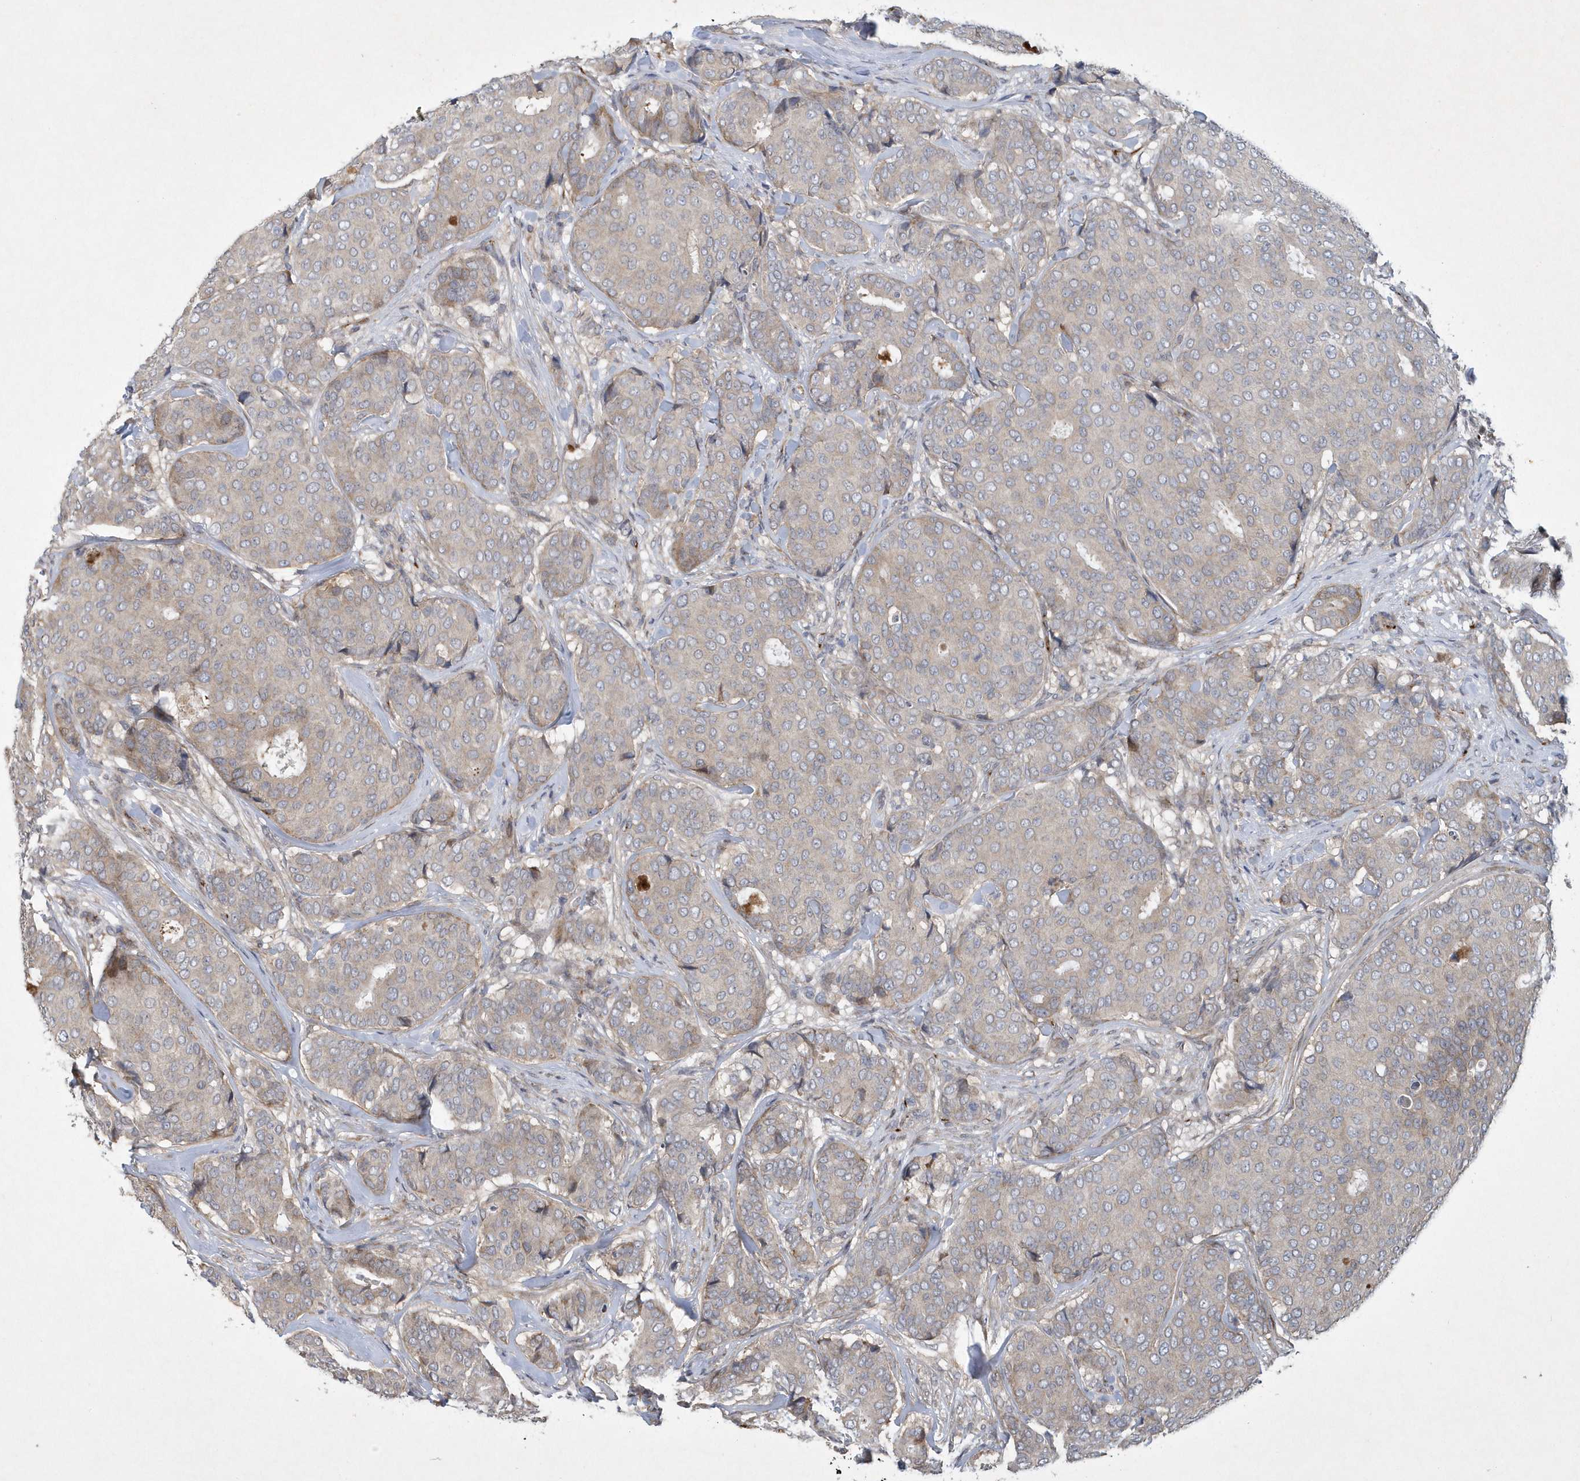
{"staining": {"intensity": "weak", "quantity": "<25%", "location": "cytoplasmic/membranous"}, "tissue": "breast cancer", "cell_type": "Tumor cells", "image_type": "cancer", "snomed": [{"axis": "morphology", "description": "Duct carcinoma"}, {"axis": "topography", "description": "Breast"}], "caption": "Breast intraductal carcinoma was stained to show a protein in brown. There is no significant staining in tumor cells.", "gene": "N4BP2", "patient": {"sex": "female", "age": 75}}